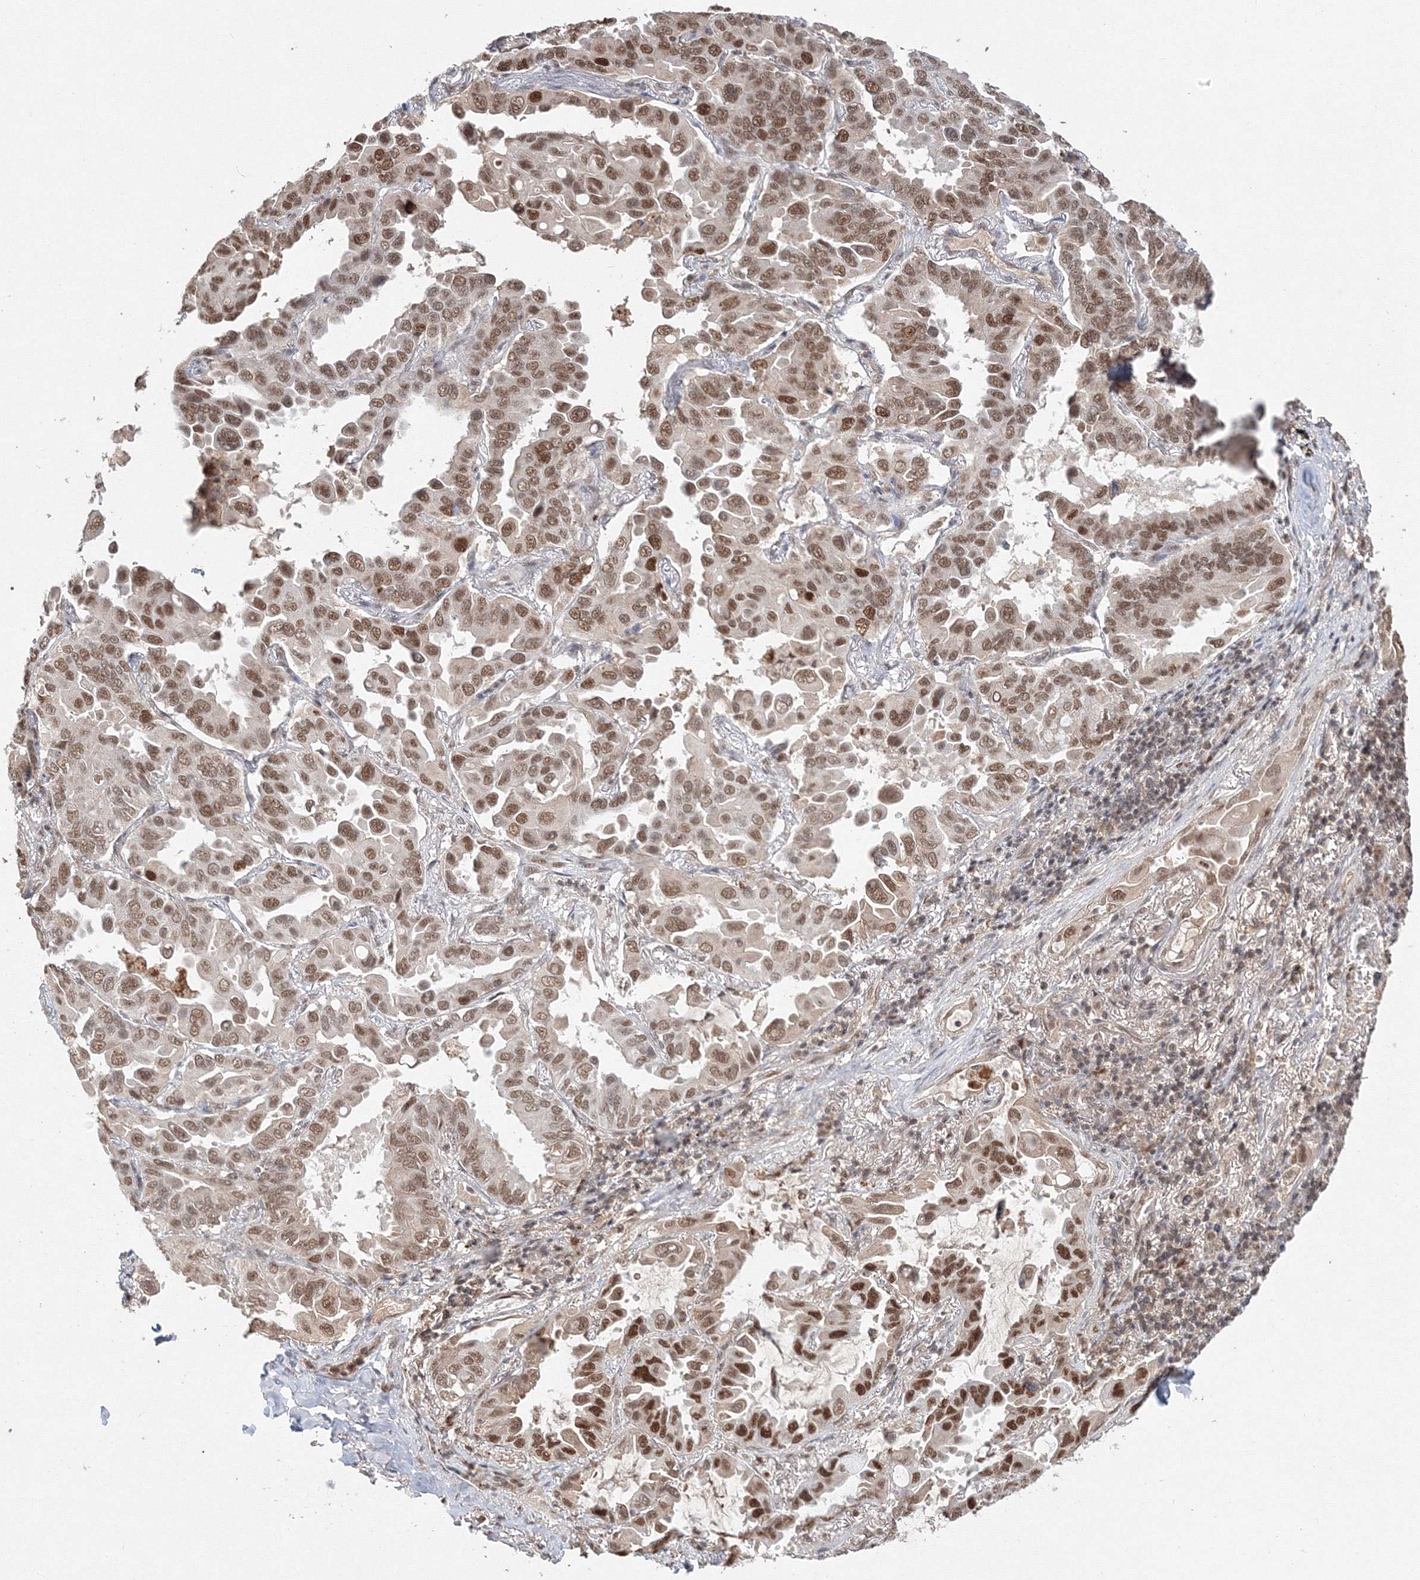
{"staining": {"intensity": "strong", "quantity": ">75%", "location": "nuclear"}, "tissue": "lung cancer", "cell_type": "Tumor cells", "image_type": "cancer", "snomed": [{"axis": "morphology", "description": "Adenocarcinoma, NOS"}, {"axis": "topography", "description": "Lung"}], "caption": "Protein staining of lung cancer (adenocarcinoma) tissue demonstrates strong nuclear expression in approximately >75% of tumor cells.", "gene": "IWS1", "patient": {"sex": "male", "age": 64}}